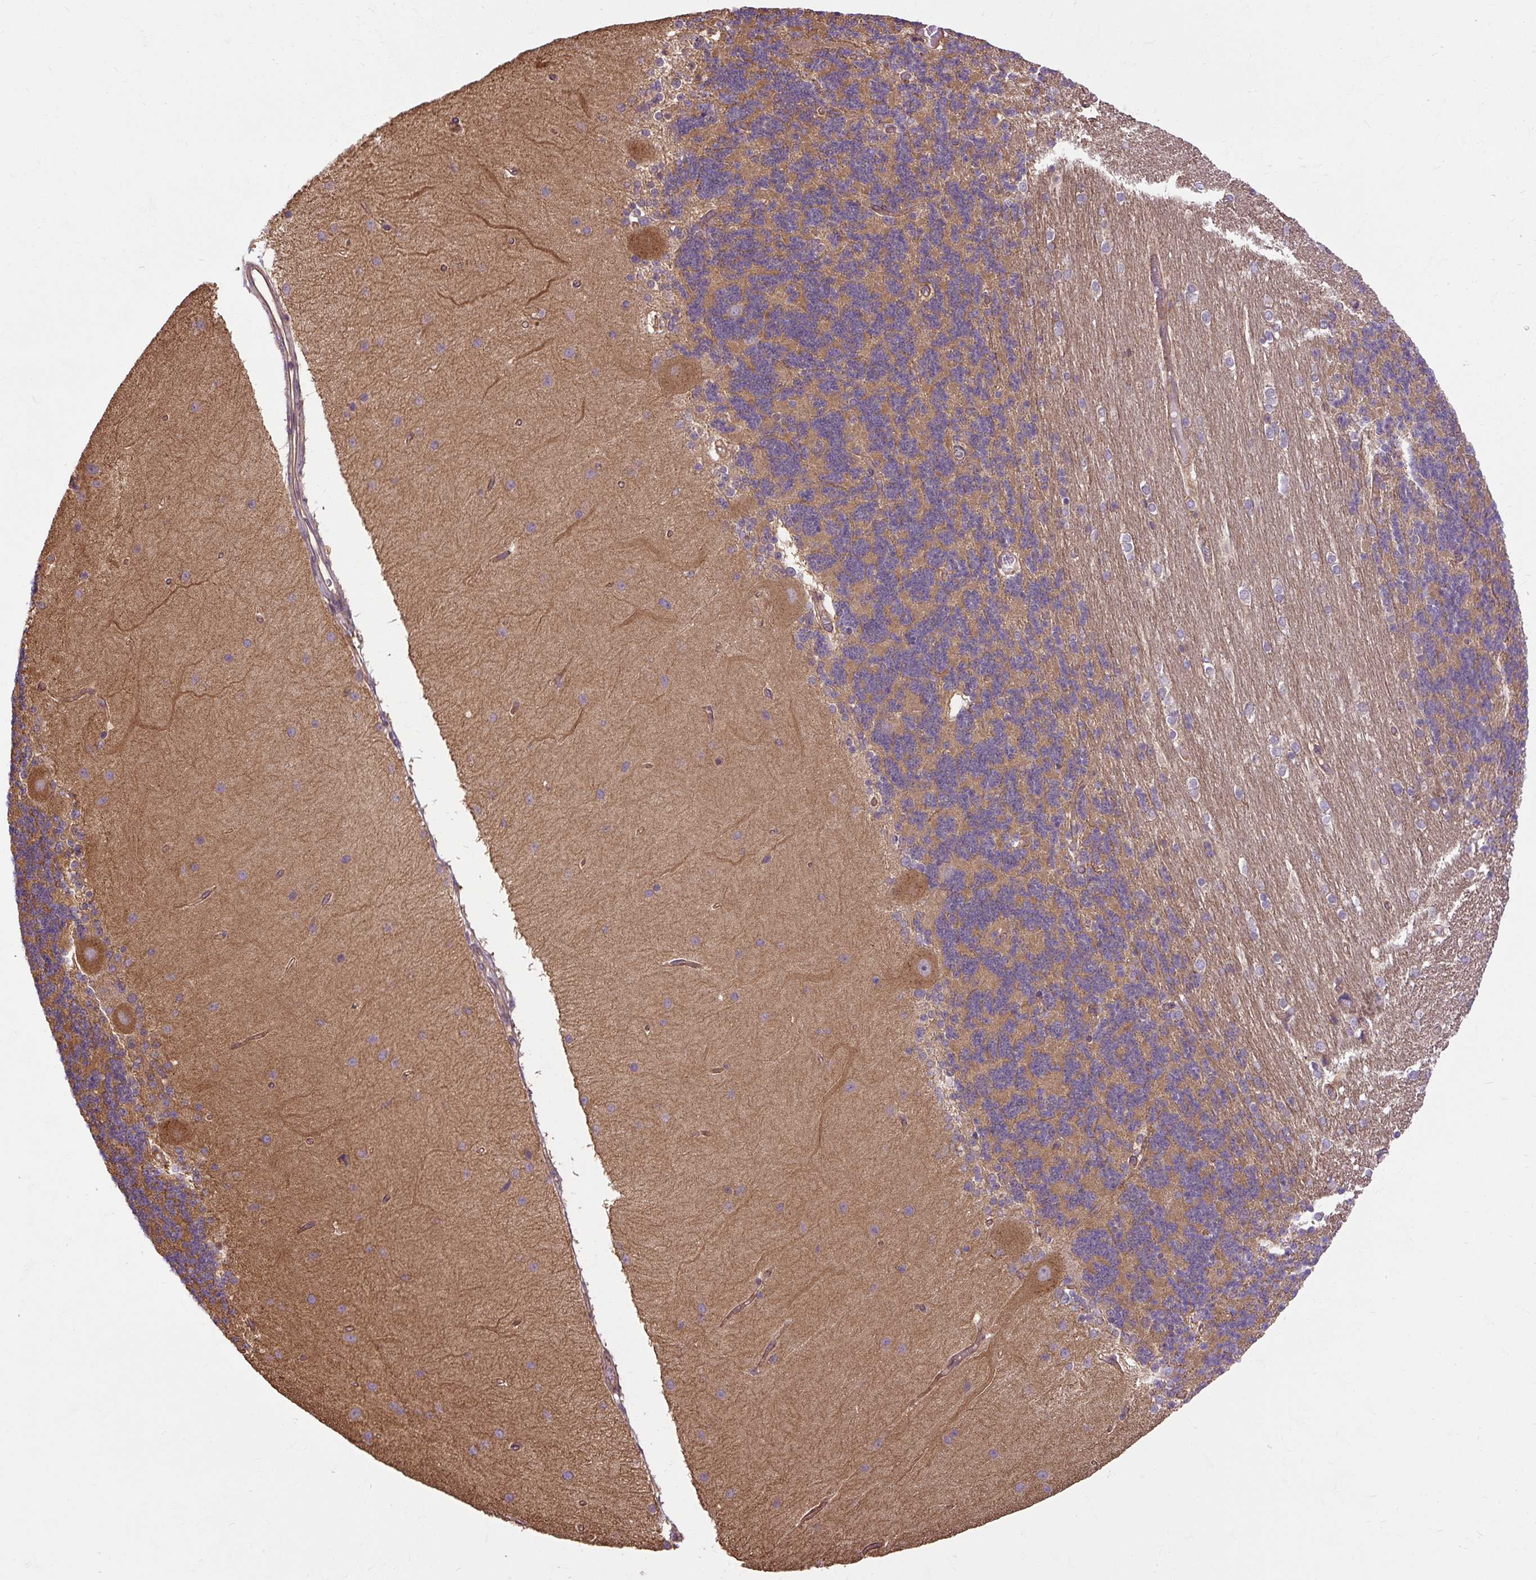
{"staining": {"intensity": "negative", "quantity": "none", "location": "none"}, "tissue": "cerebellum", "cell_type": "Cells in granular layer", "image_type": "normal", "snomed": [{"axis": "morphology", "description": "Normal tissue, NOS"}, {"axis": "topography", "description": "Cerebellum"}], "caption": "This is an immunohistochemistry (IHC) histopathology image of normal cerebellum. There is no expression in cells in granular layer.", "gene": "CCDC93", "patient": {"sex": "female", "age": 54}}